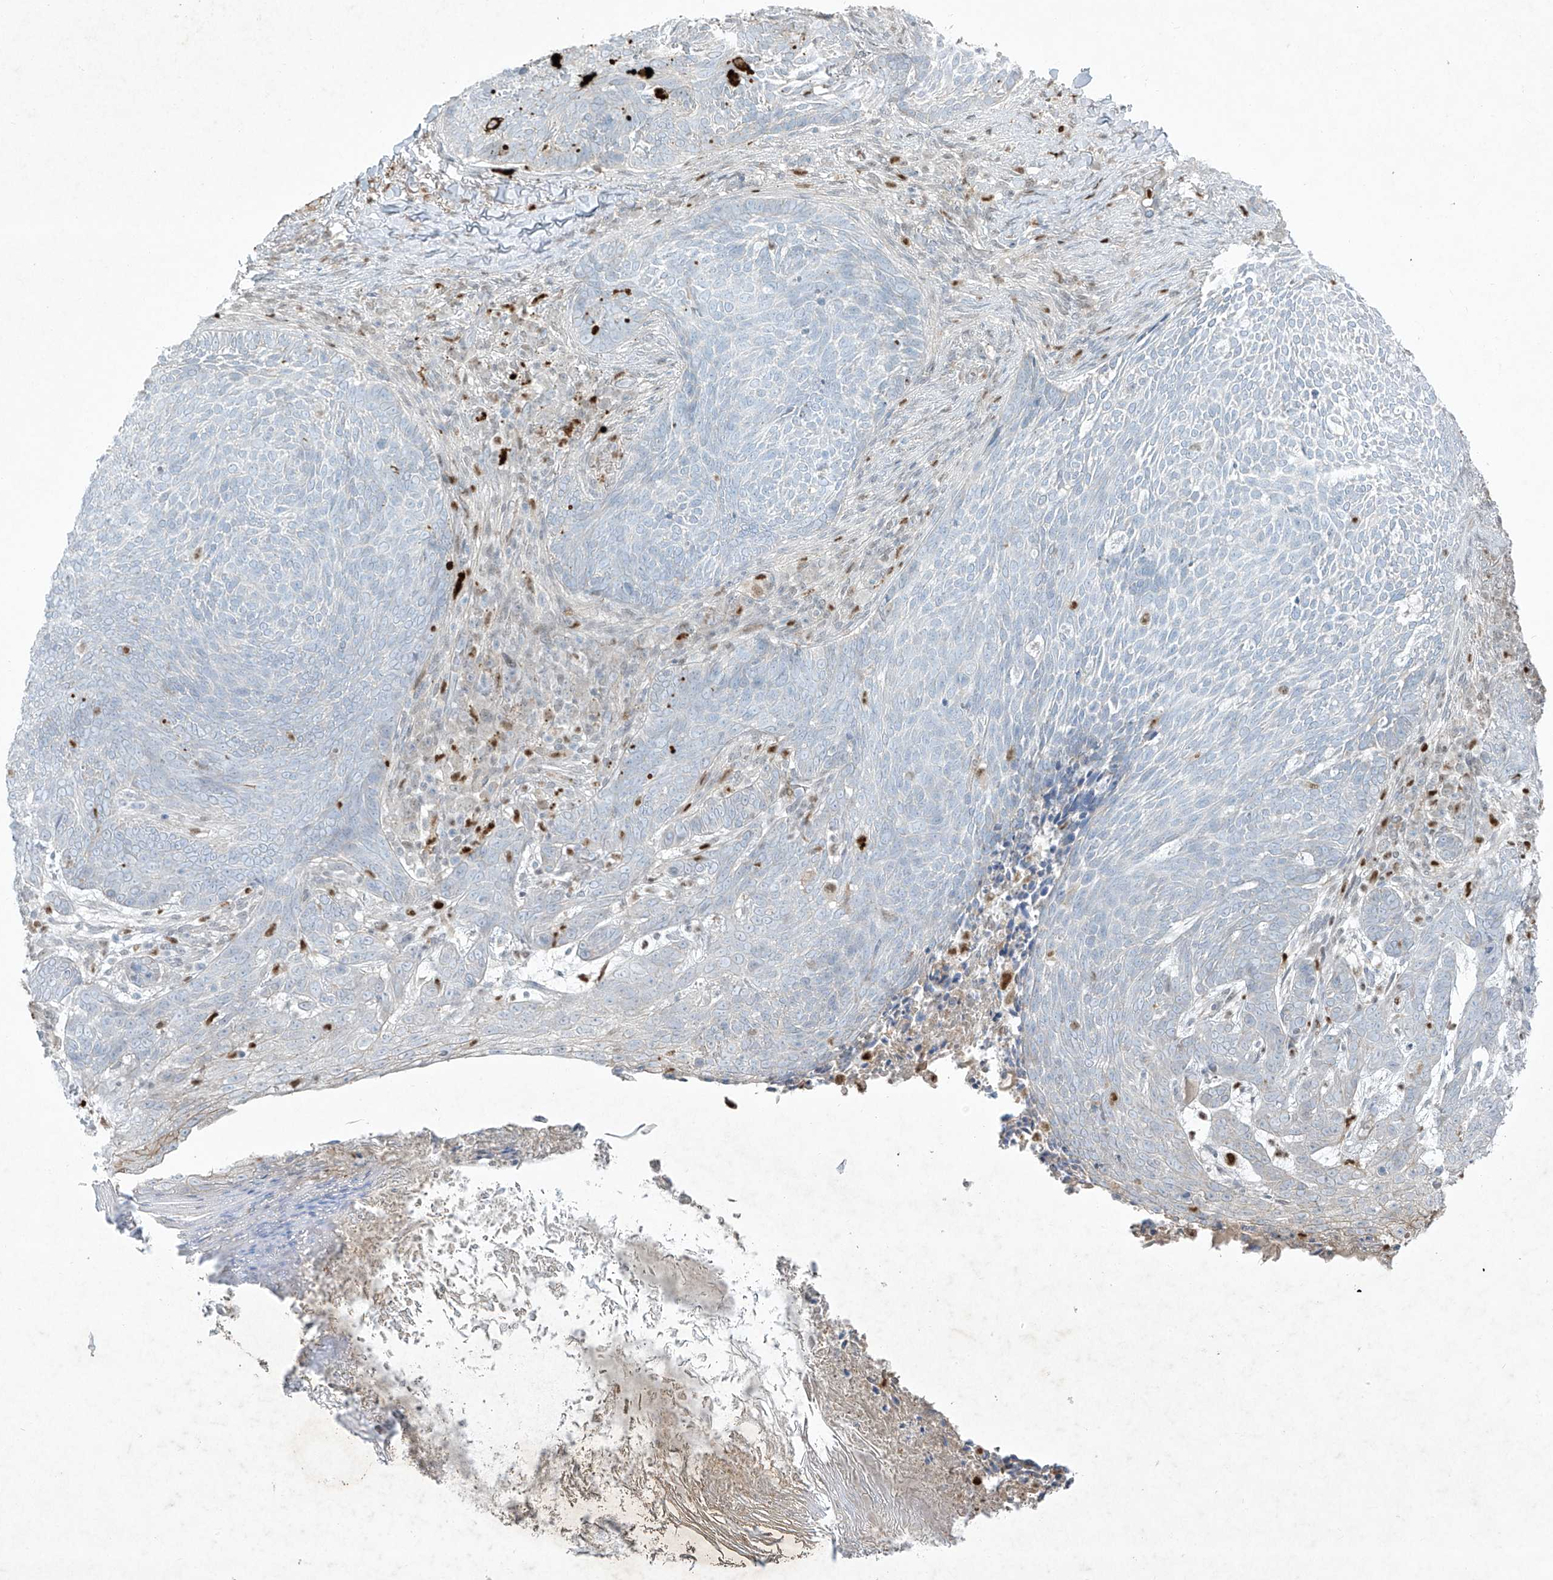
{"staining": {"intensity": "negative", "quantity": "none", "location": "none"}, "tissue": "skin cancer", "cell_type": "Tumor cells", "image_type": "cancer", "snomed": [{"axis": "morphology", "description": "Basal cell carcinoma"}, {"axis": "topography", "description": "Skin"}], "caption": "IHC image of neoplastic tissue: basal cell carcinoma (skin) stained with DAB (3,3'-diaminobenzidine) shows no significant protein positivity in tumor cells. (Stains: DAB (3,3'-diaminobenzidine) immunohistochemistry (IHC) with hematoxylin counter stain, Microscopy: brightfield microscopy at high magnification).", "gene": "TUBE1", "patient": {"sex": "male", "age": 85}}